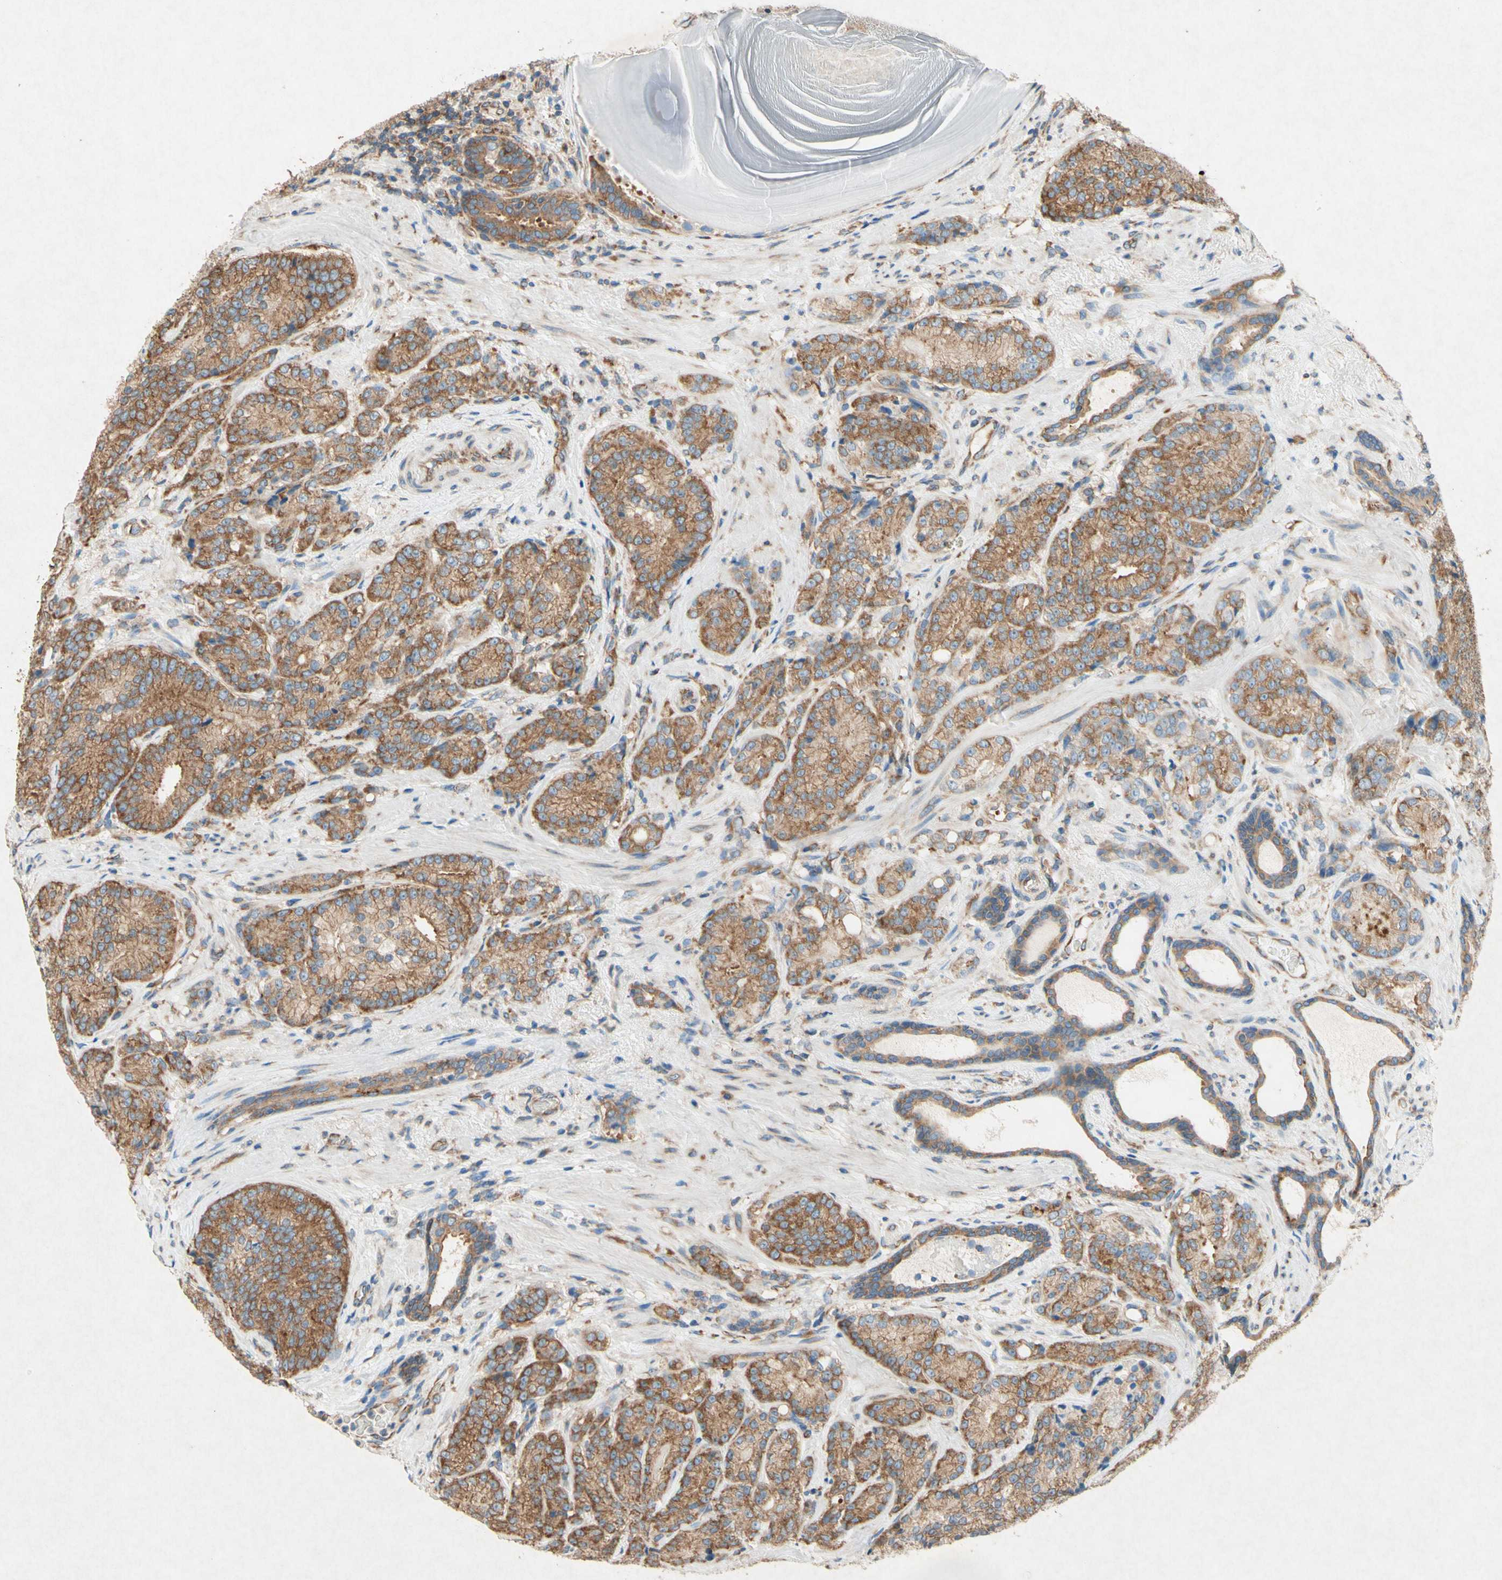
{"staining": {"intensity": "moderate", "quantity": ">75%", "location": "cytoplasmic/membranous"}, "tissue": "prostate cancer", "cell_type": "Tumor cells", "image_type": "cancer", "snomed": [{"axis": "morphology", "description": "Adenocarcinoma, High grade"}, {"axis": "topography", "description": "Prostate"}], "caption": "This is an image of immunohistochemistry (IHC) staining of adenocarcinoma (high-grade) (prostate), which shows moderate staining in the cytoplasmic/membranous of tumor cells.", "gene": "PABPC1", "patient": {"sex": "male", "age": 61}}